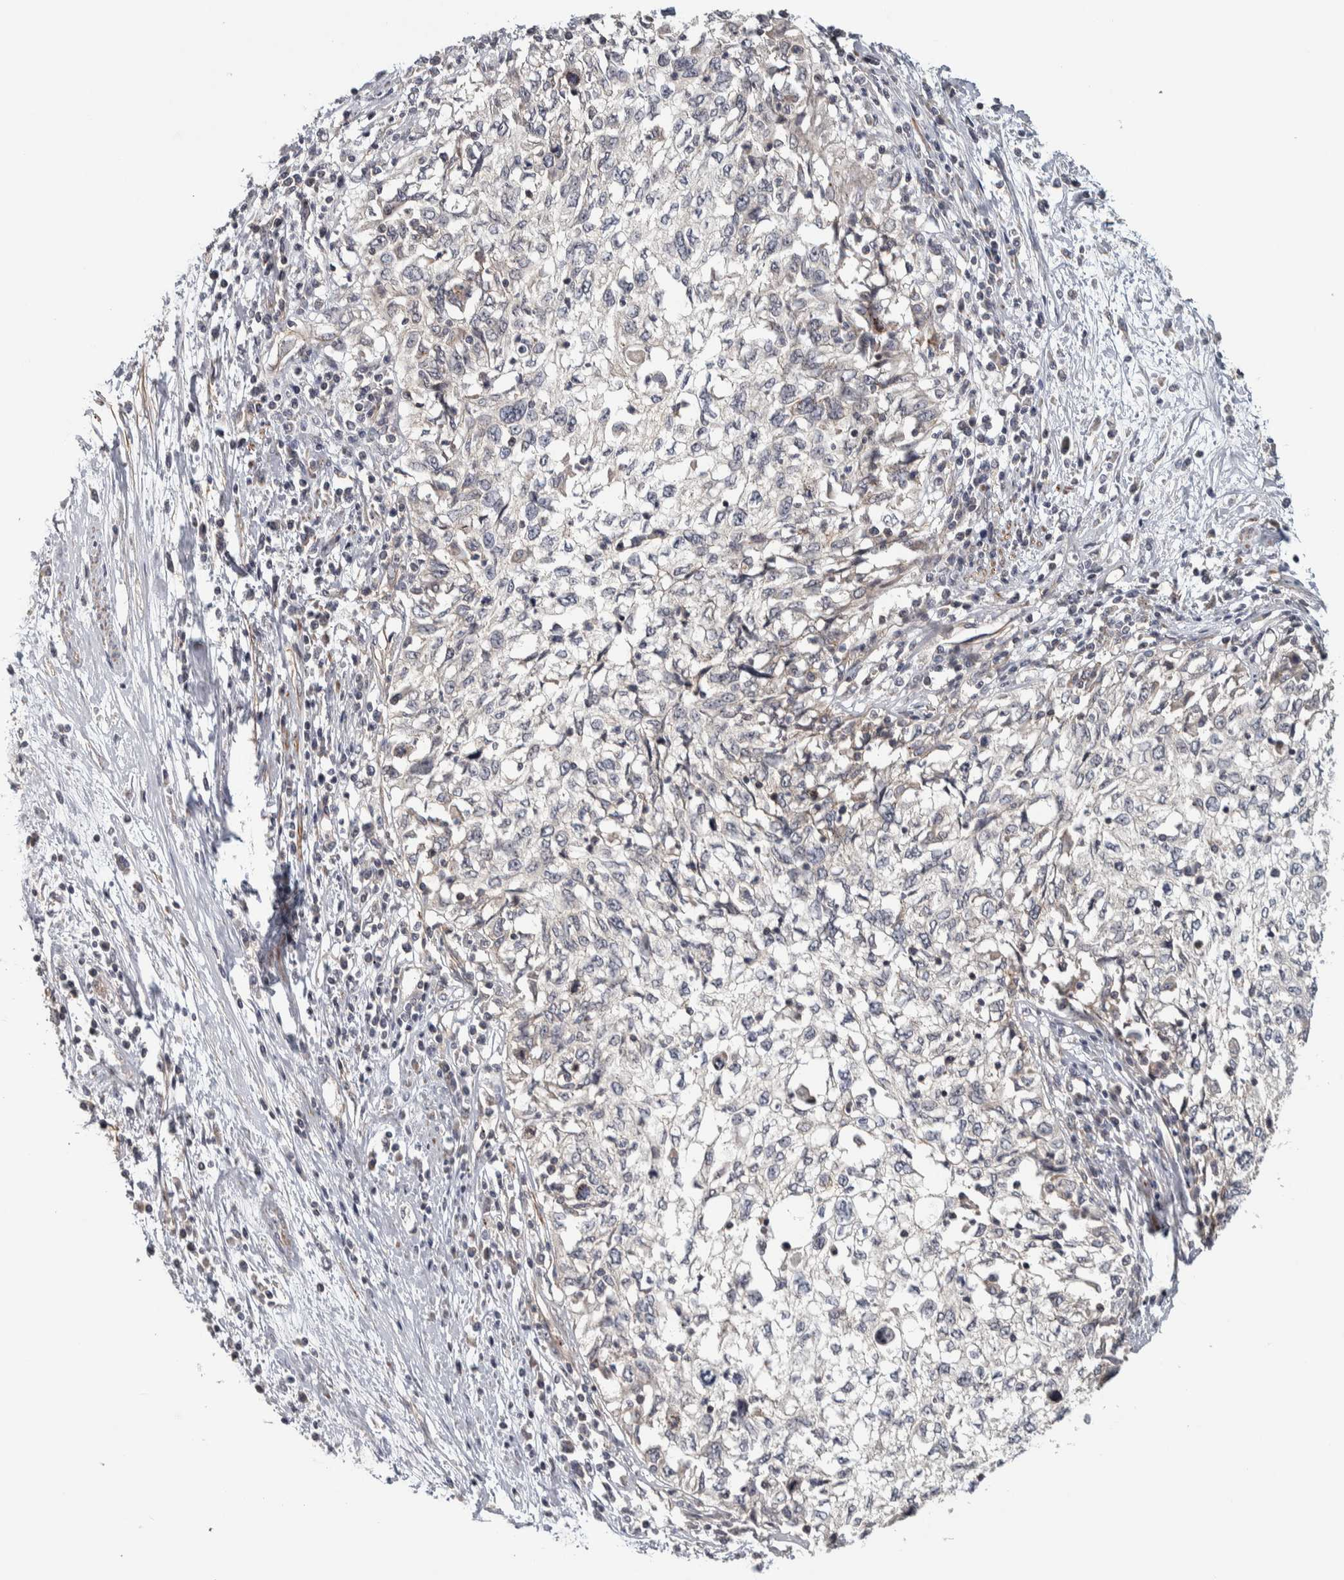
{"staining": {"intensity": "negative", "quantity": "none", "location": "none"}, "tissue": "cervical cancer", "cell_type": "Tumor cells", "image_type": "cancer", "snomed": [{"axis": "morphology", "description": "Squamous cell carcinoma, NOS"}, {"axis": "topography", "description": "Cervix"}], "caption": "The immunohistochemistry histopathology image has no significant expression in tumor cells of cervical squamous cell carcinoma tissue.", "gene": "CHMP4C", "patient": {"sex": "female", "age": 57}}